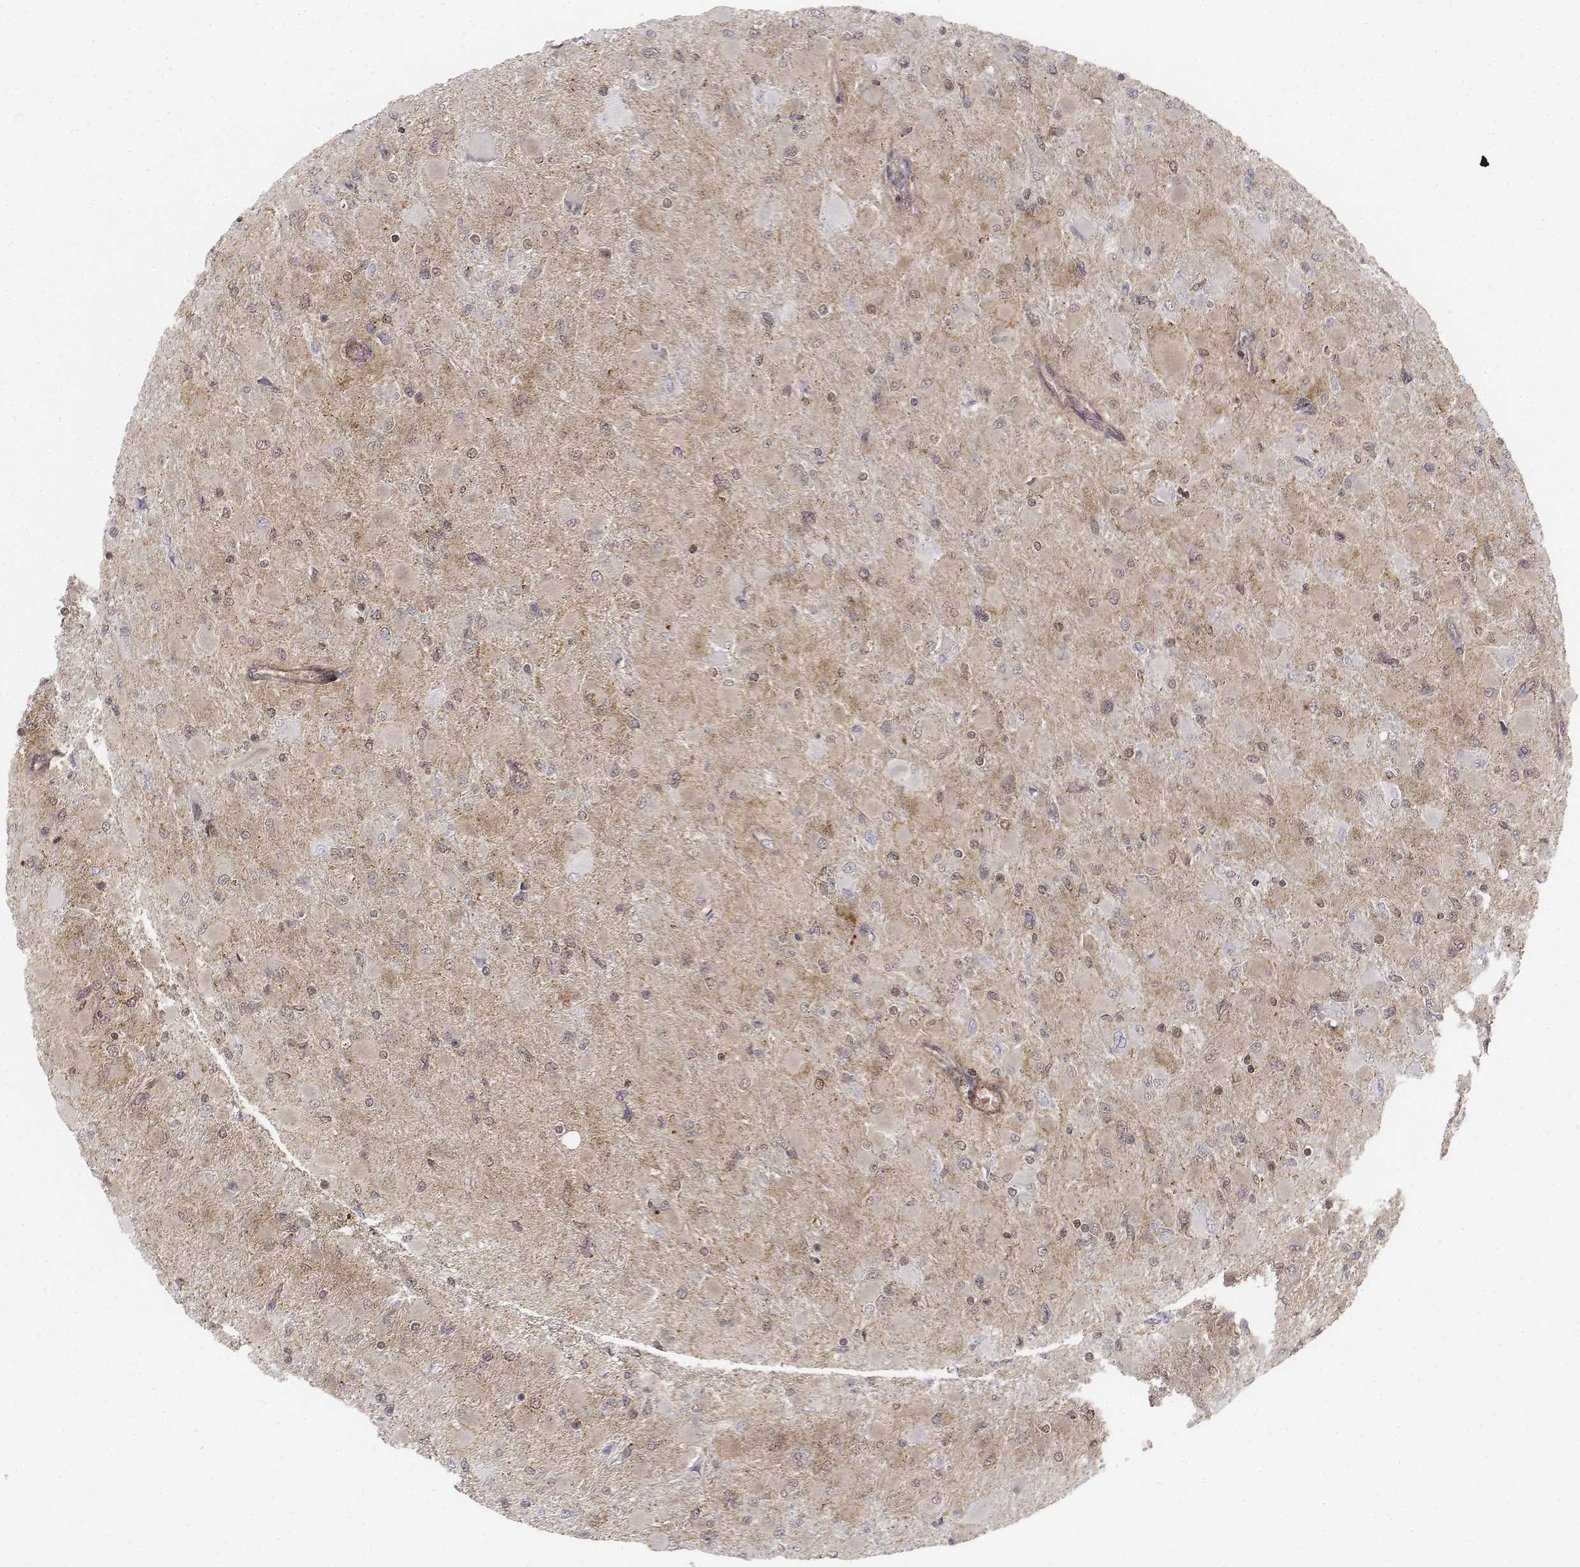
{"staining": {"intensity": "weak", "quantity": "<25%", "location": "cytoplasmic/membranous"}, "tissue": "glioma", "cell_type": "Tumor cells", "image_type": "cancer", "snomed": [{"axis": "morphology", "description": "Glioma, malignant, High grade"}, {"axis": "topography", "description": "Cerebral cortex"}], "caption": "High power microscopy image of an immunohistochemistry micrograph of malignant glioma (high-grade), revealing no significant positivity in tumor cells.", "gene": "ZFYVE19", "patient": {"sex": "female", "age": 36}}